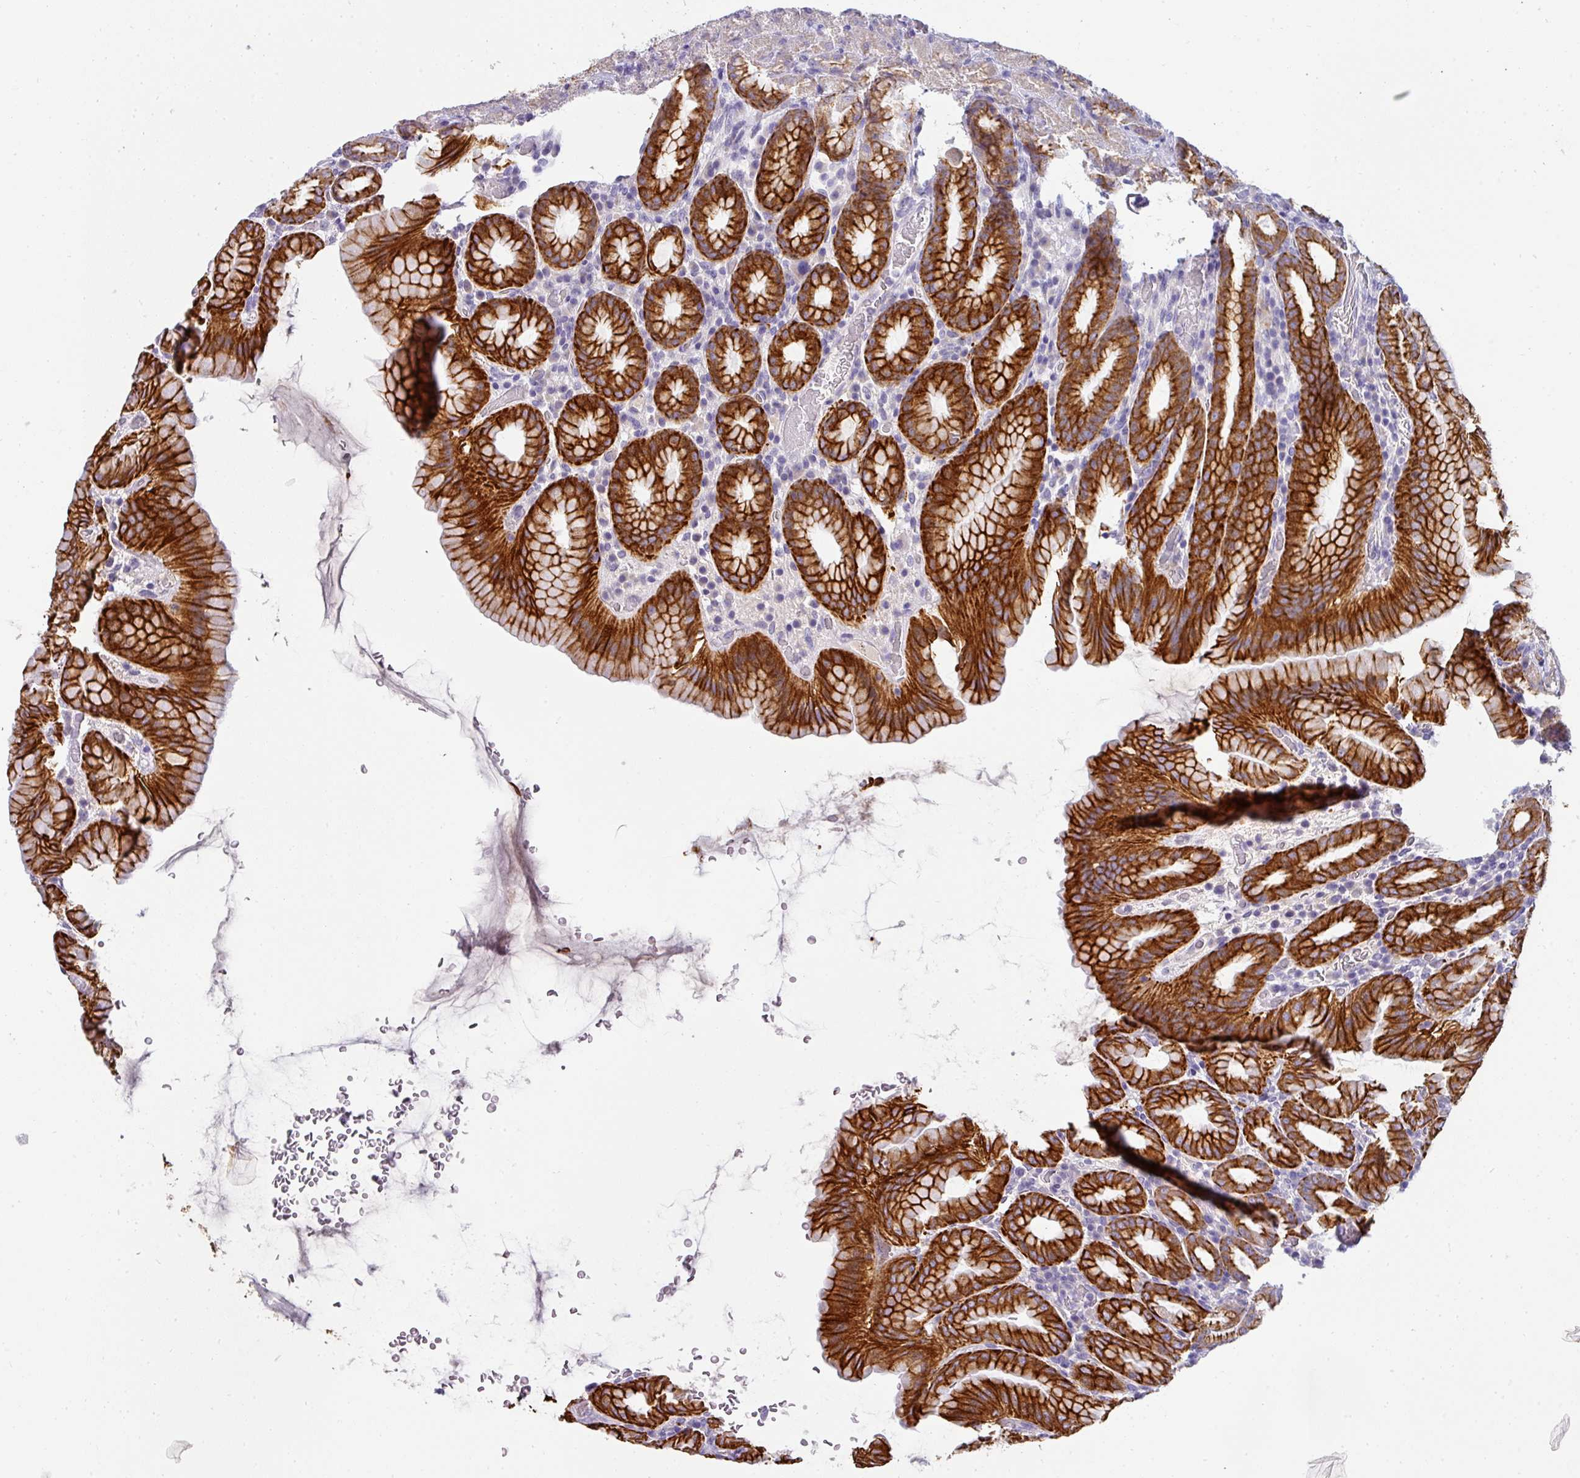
{"staining": {"intensity": "strong", "quantity": "25%-75%", "location": "cytoplasmic/membranous"}, "tissue": "stomach", "cell_type": "Glandular cells", "image_type": "normal", "snomed": [{"axis": "morphology", "description": "Normal tissue, NOS"}, {"axis": "topography", "description": "Stomach, upper"}, {"axis": "topography", "description": "Stomach"}], "caption": "Protein expression analysis of unremarkable stomach exhibits strong cytoplasmic/membranous staining in approximately 25%-75% of glandular cells.", "gene": "ASXL3", "patient": {"sex": "male", "age": 68}}